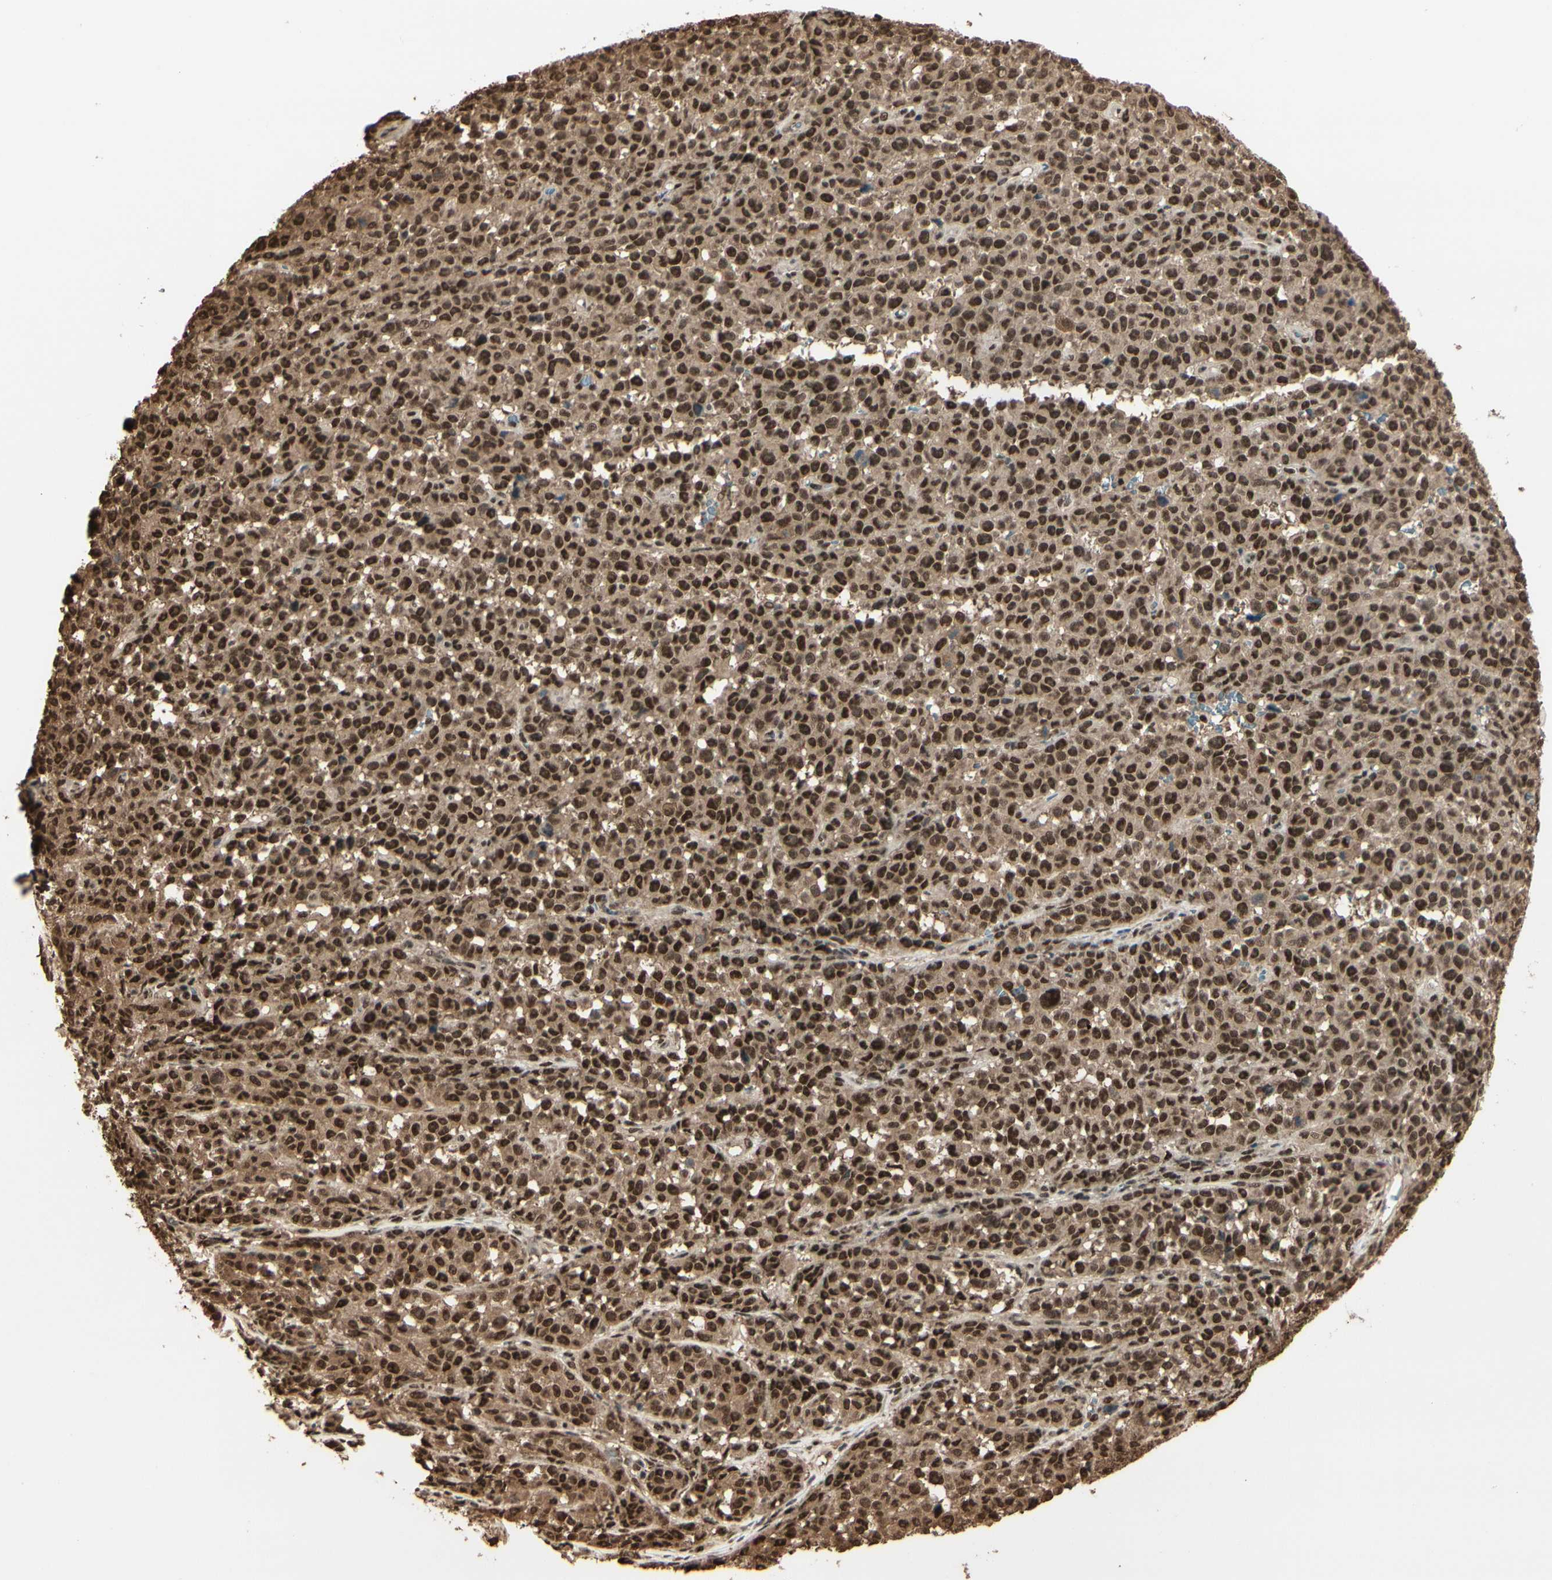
{"staining": {"intensity": "strong", "quantity": ">75%", "location": "cytoplasmic/membranous,nuclear"}, "tissue": "melanoma", "cell_type": "Tumor cells", "image_type": "cancer", "snomed": [{"axis": "morphology", "description": "Malignant melanoma, NOS"}, {"axis": "topography", "description": "Skin"}], "caption": "The immunohistochemical stain shows strong cytoplasmic/membranous and nuclear positivity in tumor cells of melanoma tissue.", "gene": "HSF1", "patient": {"sex": "female", "age": 82}}